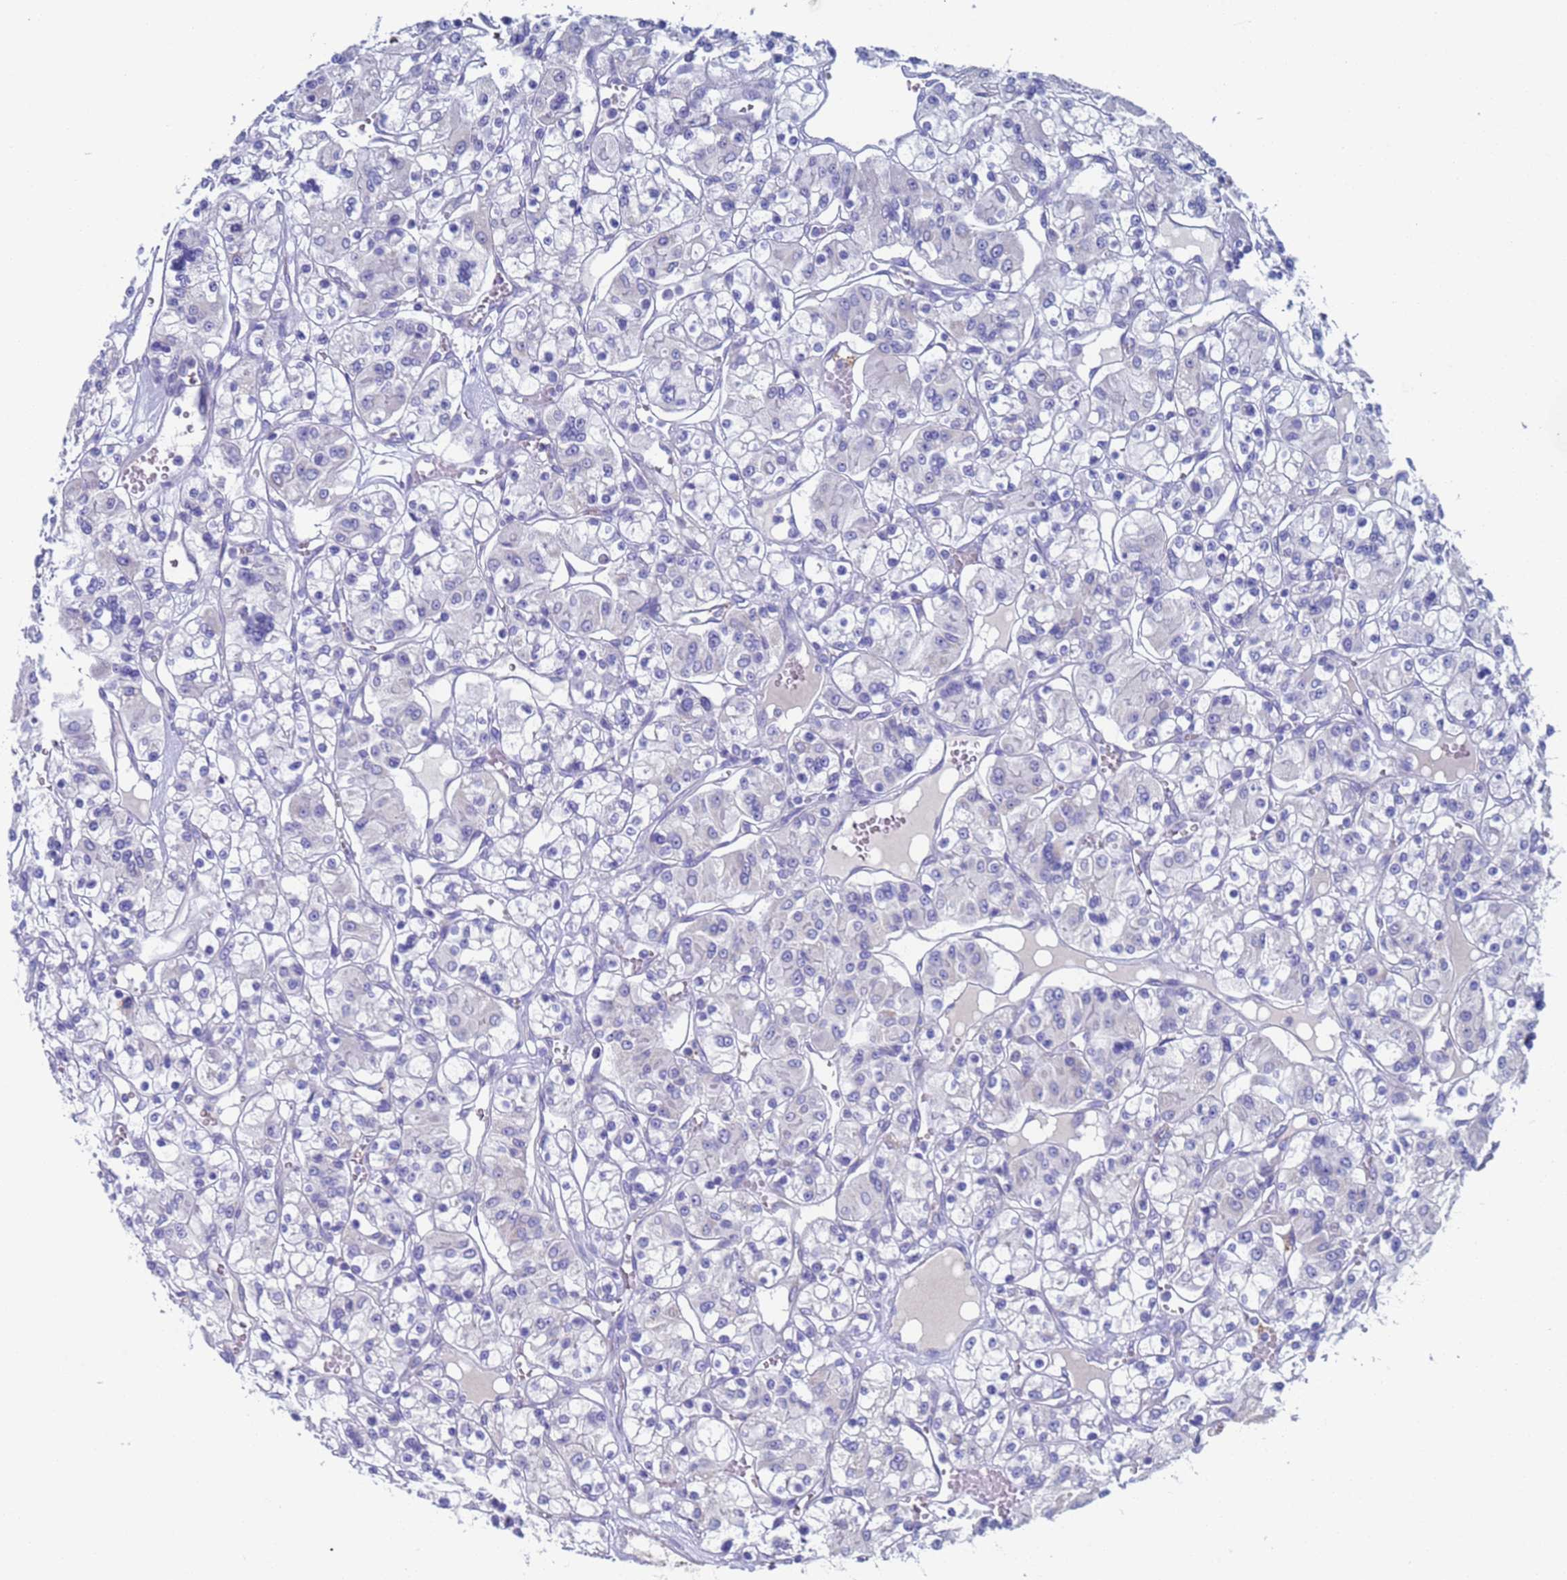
{"staining": {"intensity": "negative", "quantity": "none", "location": "none"}, "tissue": "renal cancer", "cell_type": "Tumor cells", "image_type": "cancer", "snomed": [{"axis": "morphology", "description": "Adenocarcinoma, NOS"}, {"axis": "topography", "description": "Kidney"}], "caption": "Photomicrograph shows no protein staining in tumor cells of renal cancer (adenocarcinoma) tissue.", "gene": "PET117", "patient": {"sex": "female", "age": 59}}